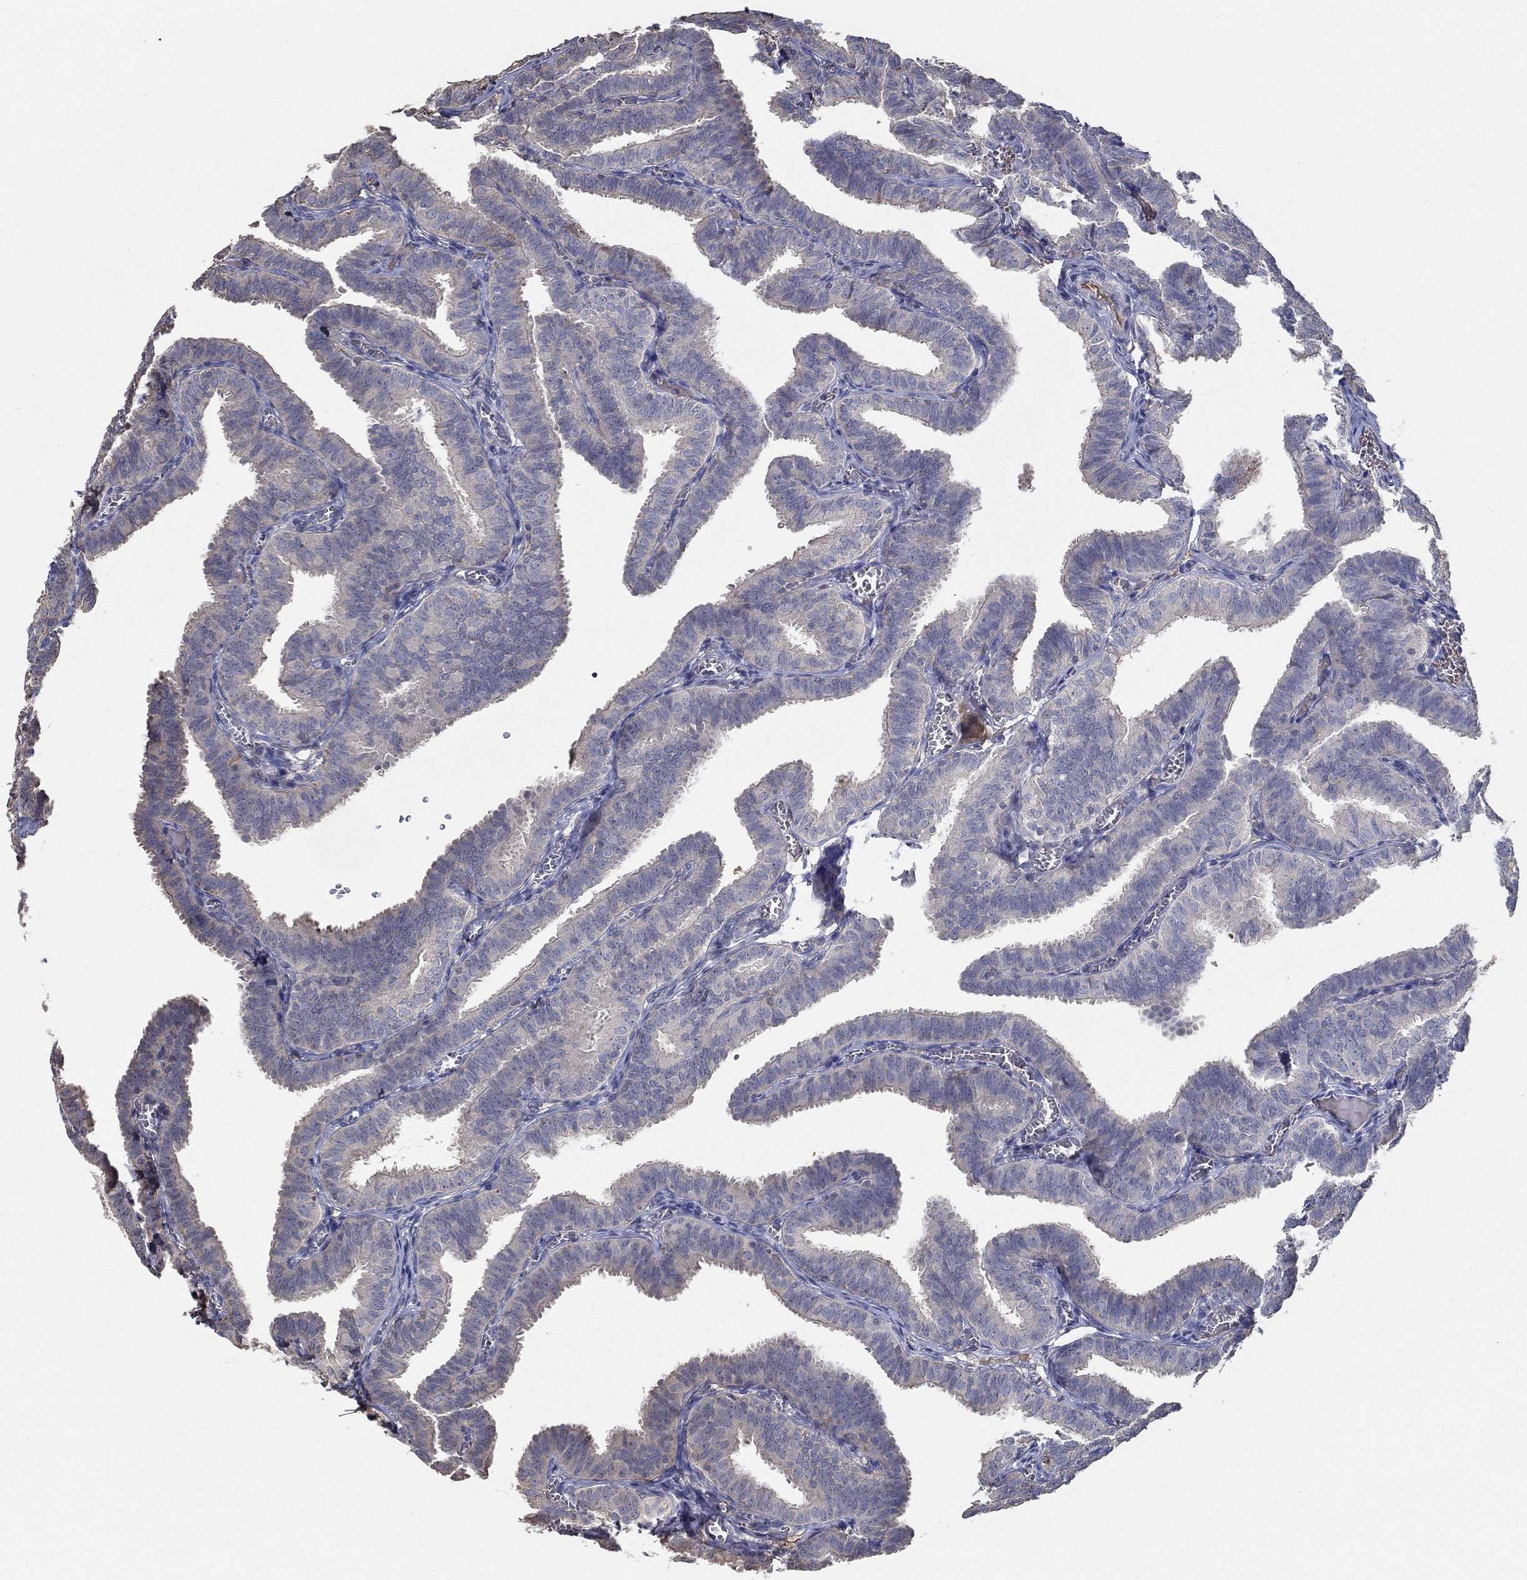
{"staining": {"intensity": "negative", "quantity": "none", "location": "none"}, "tissue": "fallopian tube", "cell_type": "Glandular cells", "image_type": "normal", "snomed": [{"axis": "morphology", "description": "Normal tissue, NOS"}, {"axis": "topography", "description": "Fallopian tube"}], "caption": "This photomicrograph is of unremarkable fallopian tube stained with IHC to label a protein in brown with the nuclei are counter-stained blue. There is no expression in glandular cells. (Stains: DAB (3,3'-diaminobenzidine) immunohistochemistry (IHC) with hematoxylin counter stain, Microscopy: brightfield microscopy at high magnification).", "gene": "IL10", "patient": {"sex": "female", "age": 25}}